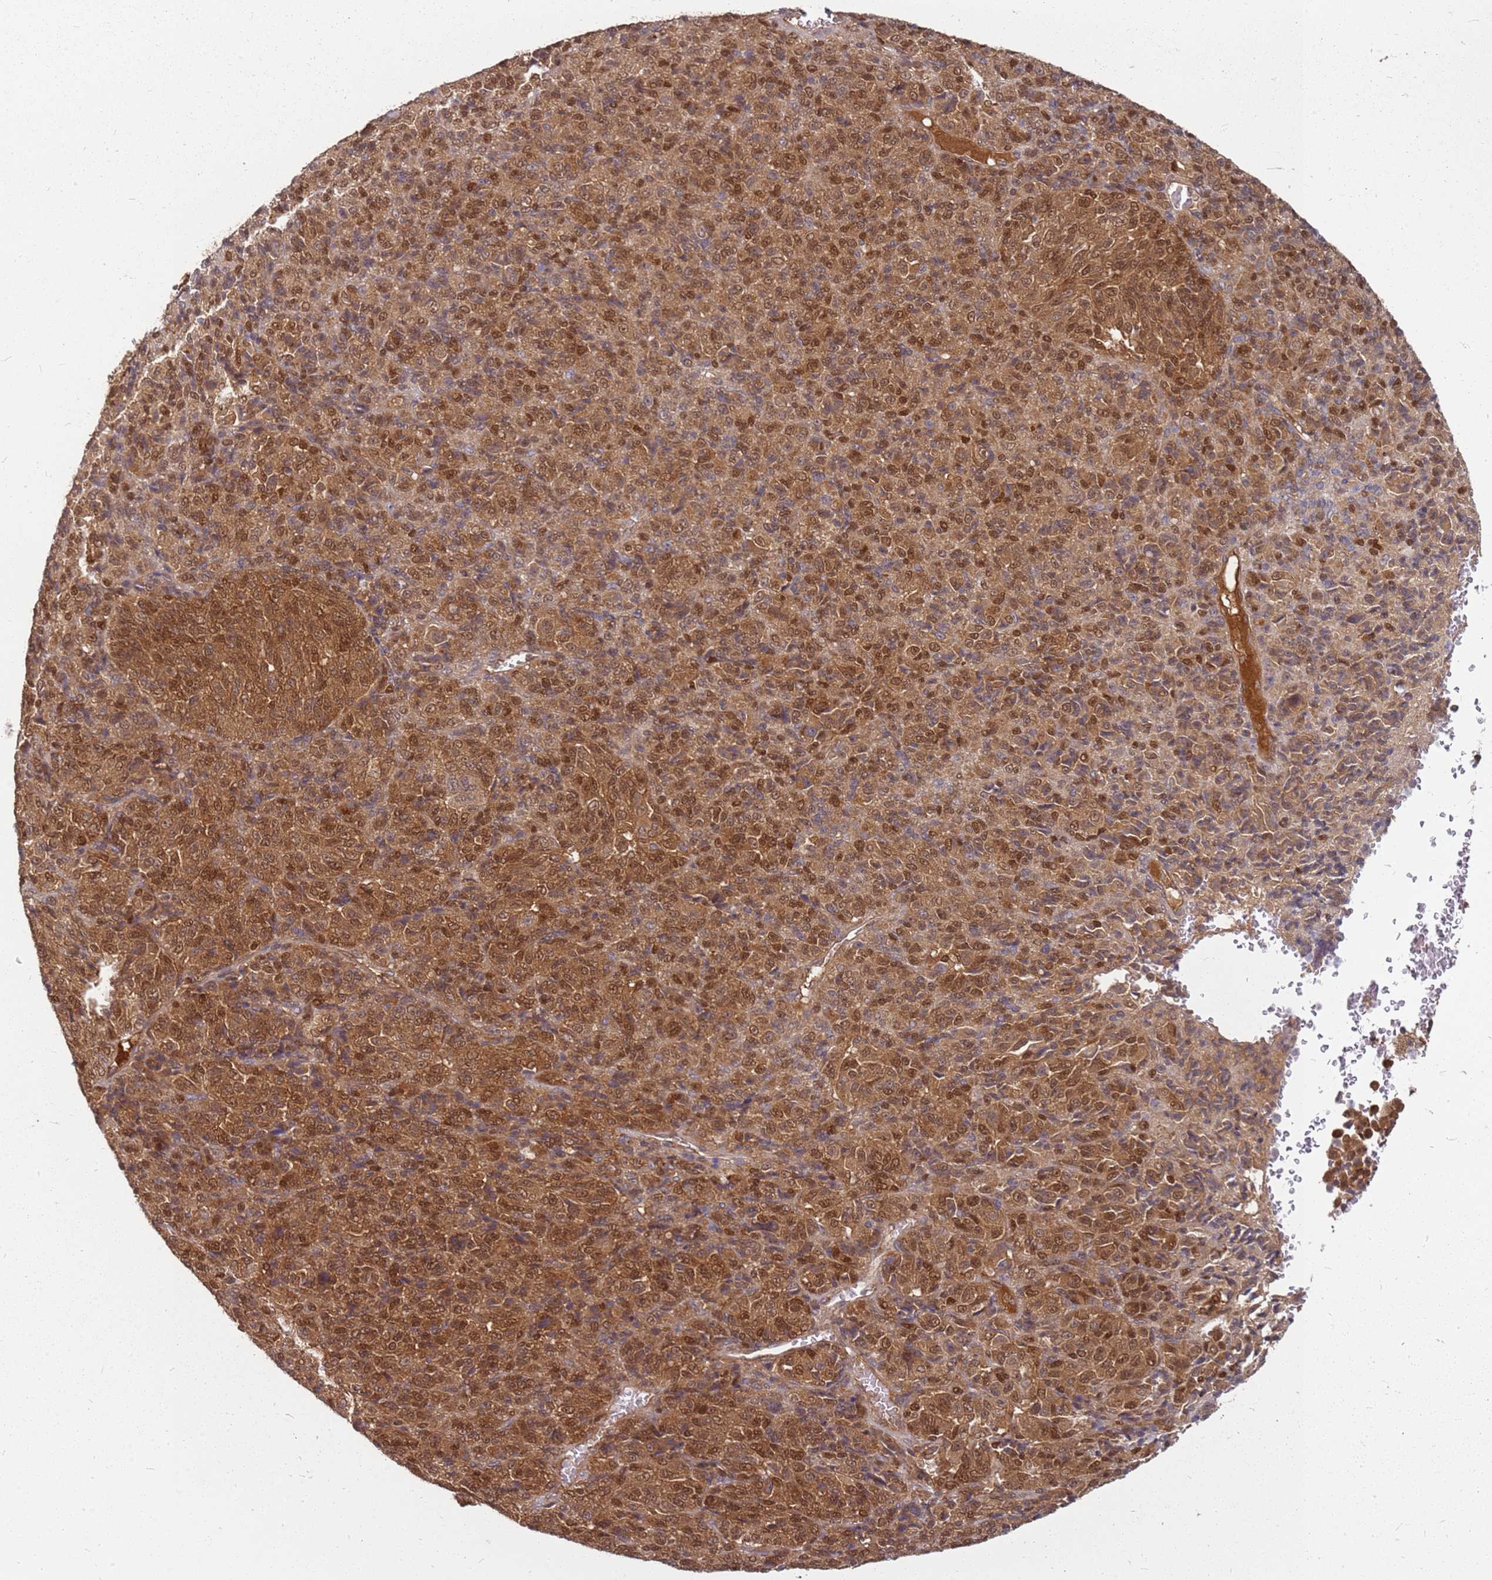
{"staining": {"intensity": "strong", "quantity": ">75%", "location": "cytoplasmic/membranous,nuclear"}, "tissue": "melanoma", "cell_type": "Tumor cells", "image_type": "cancer", "snomed": [{"axis": "morphology", "description": "Malignant melanoma, Metastatic site"}, {"axis": "topography", "description": "Brain"}], "caption": "Approximately >75% of tumor cells in malignant melanoma (metastatic site) demonstrate strong cytoplasmic/membranous and nuclear protein expression as visualized by brown immunohistochemical staining.", "gene": "NUDT14", "patient": {"sex": "female", "age": 56}}